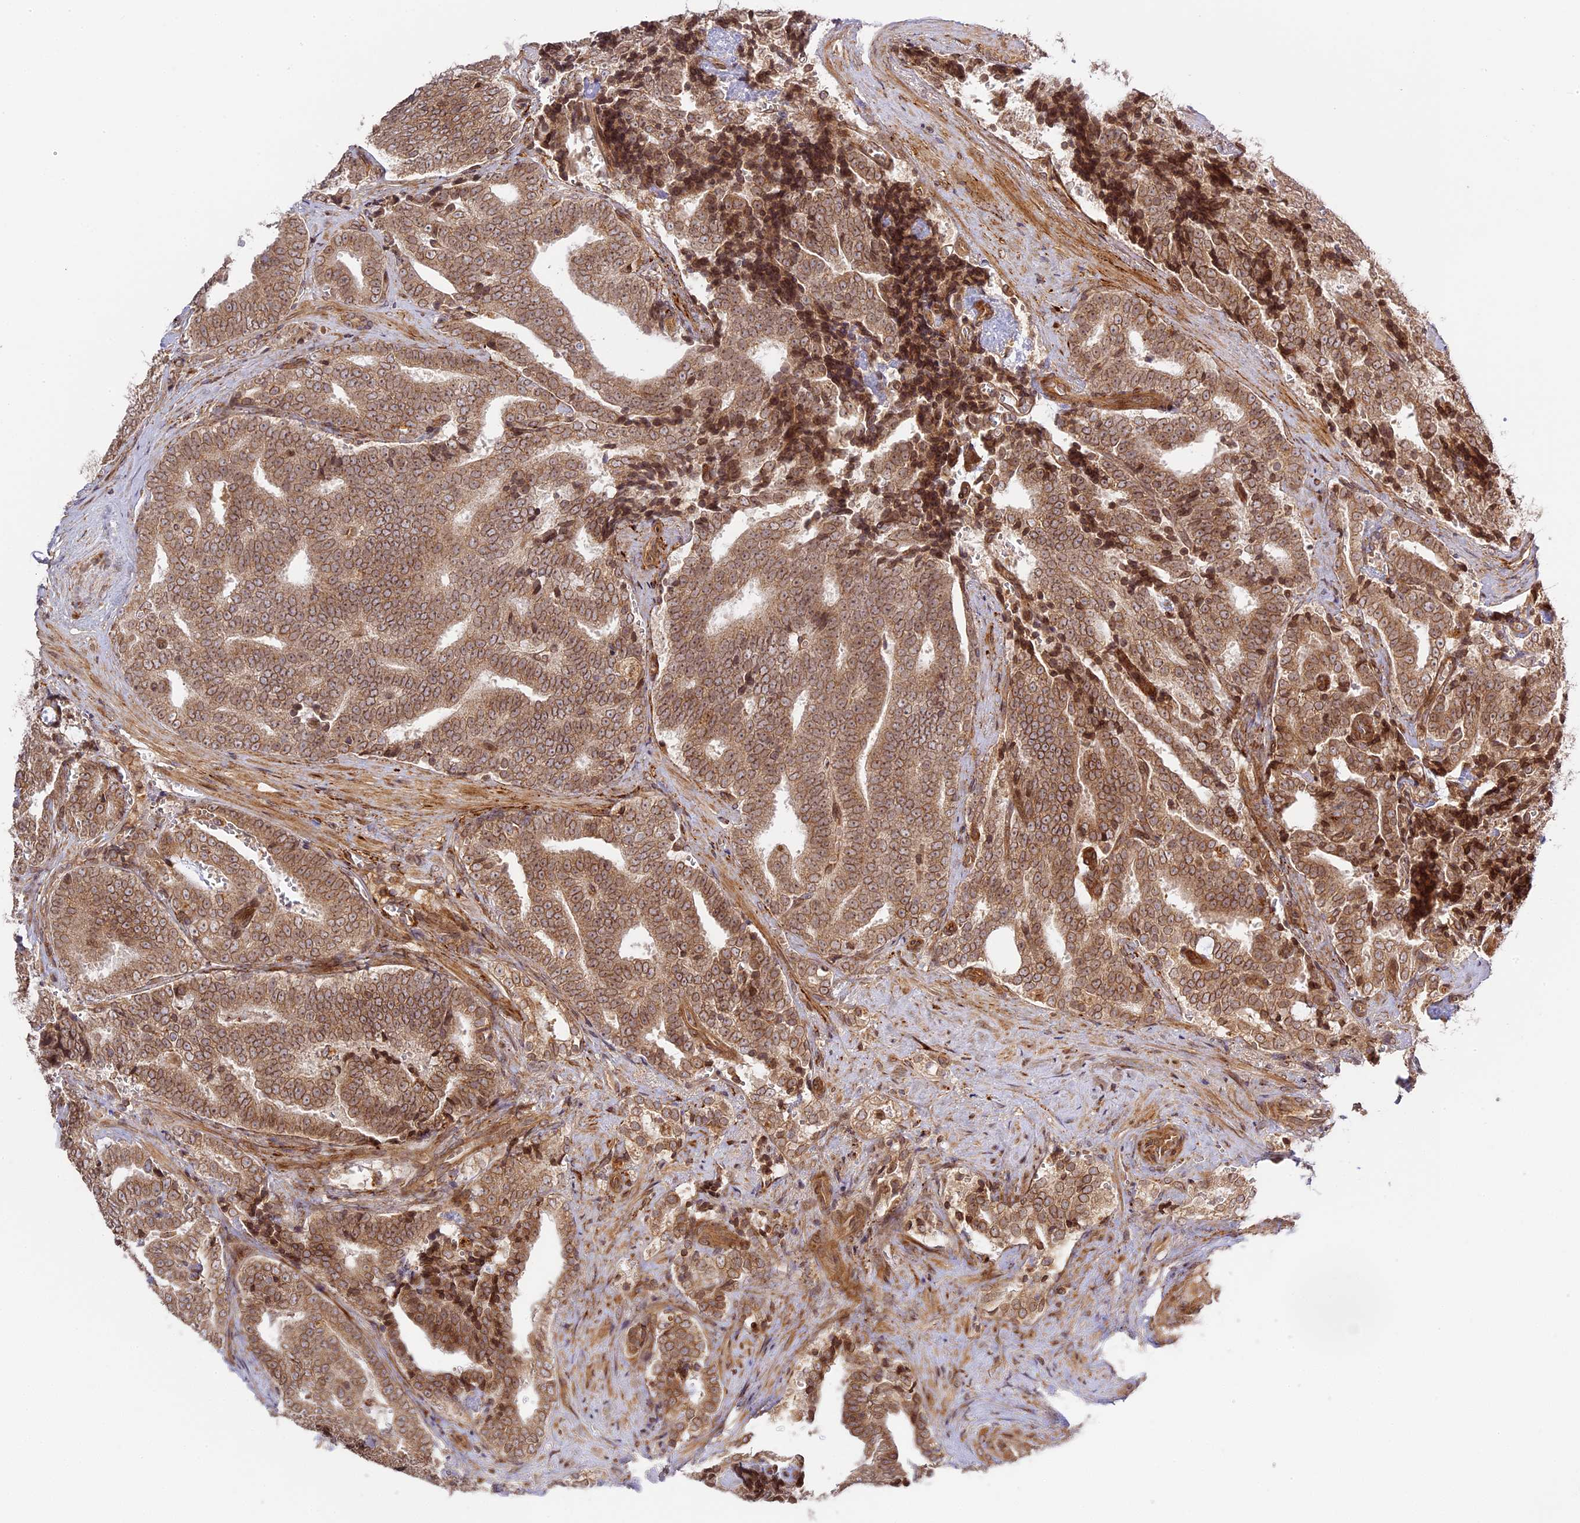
{"staining": {"intensity": "moderate", "quantity": ">75%", "location": "cytoplasmic/membranous,nuclear"}, "tissue": "prostate cancer", "cell_type": "Tumor cells", "image_type": "cancer", "snomed": [{"axis": "morphology", "description": "Adenocarcinoma, High grade"}, {"axis": "topography", "description": "Prostate and seminal vesicle, NOS"}], "caption": "Protein staining of prostate adenocarcinoma (high-grade) tissue exhibits moderate cytoplasmic/membranous and nuclear staining in about >75% of tumor cells.", "gene": "DGKH", "patient": {"sex": "male", "age": 67}}